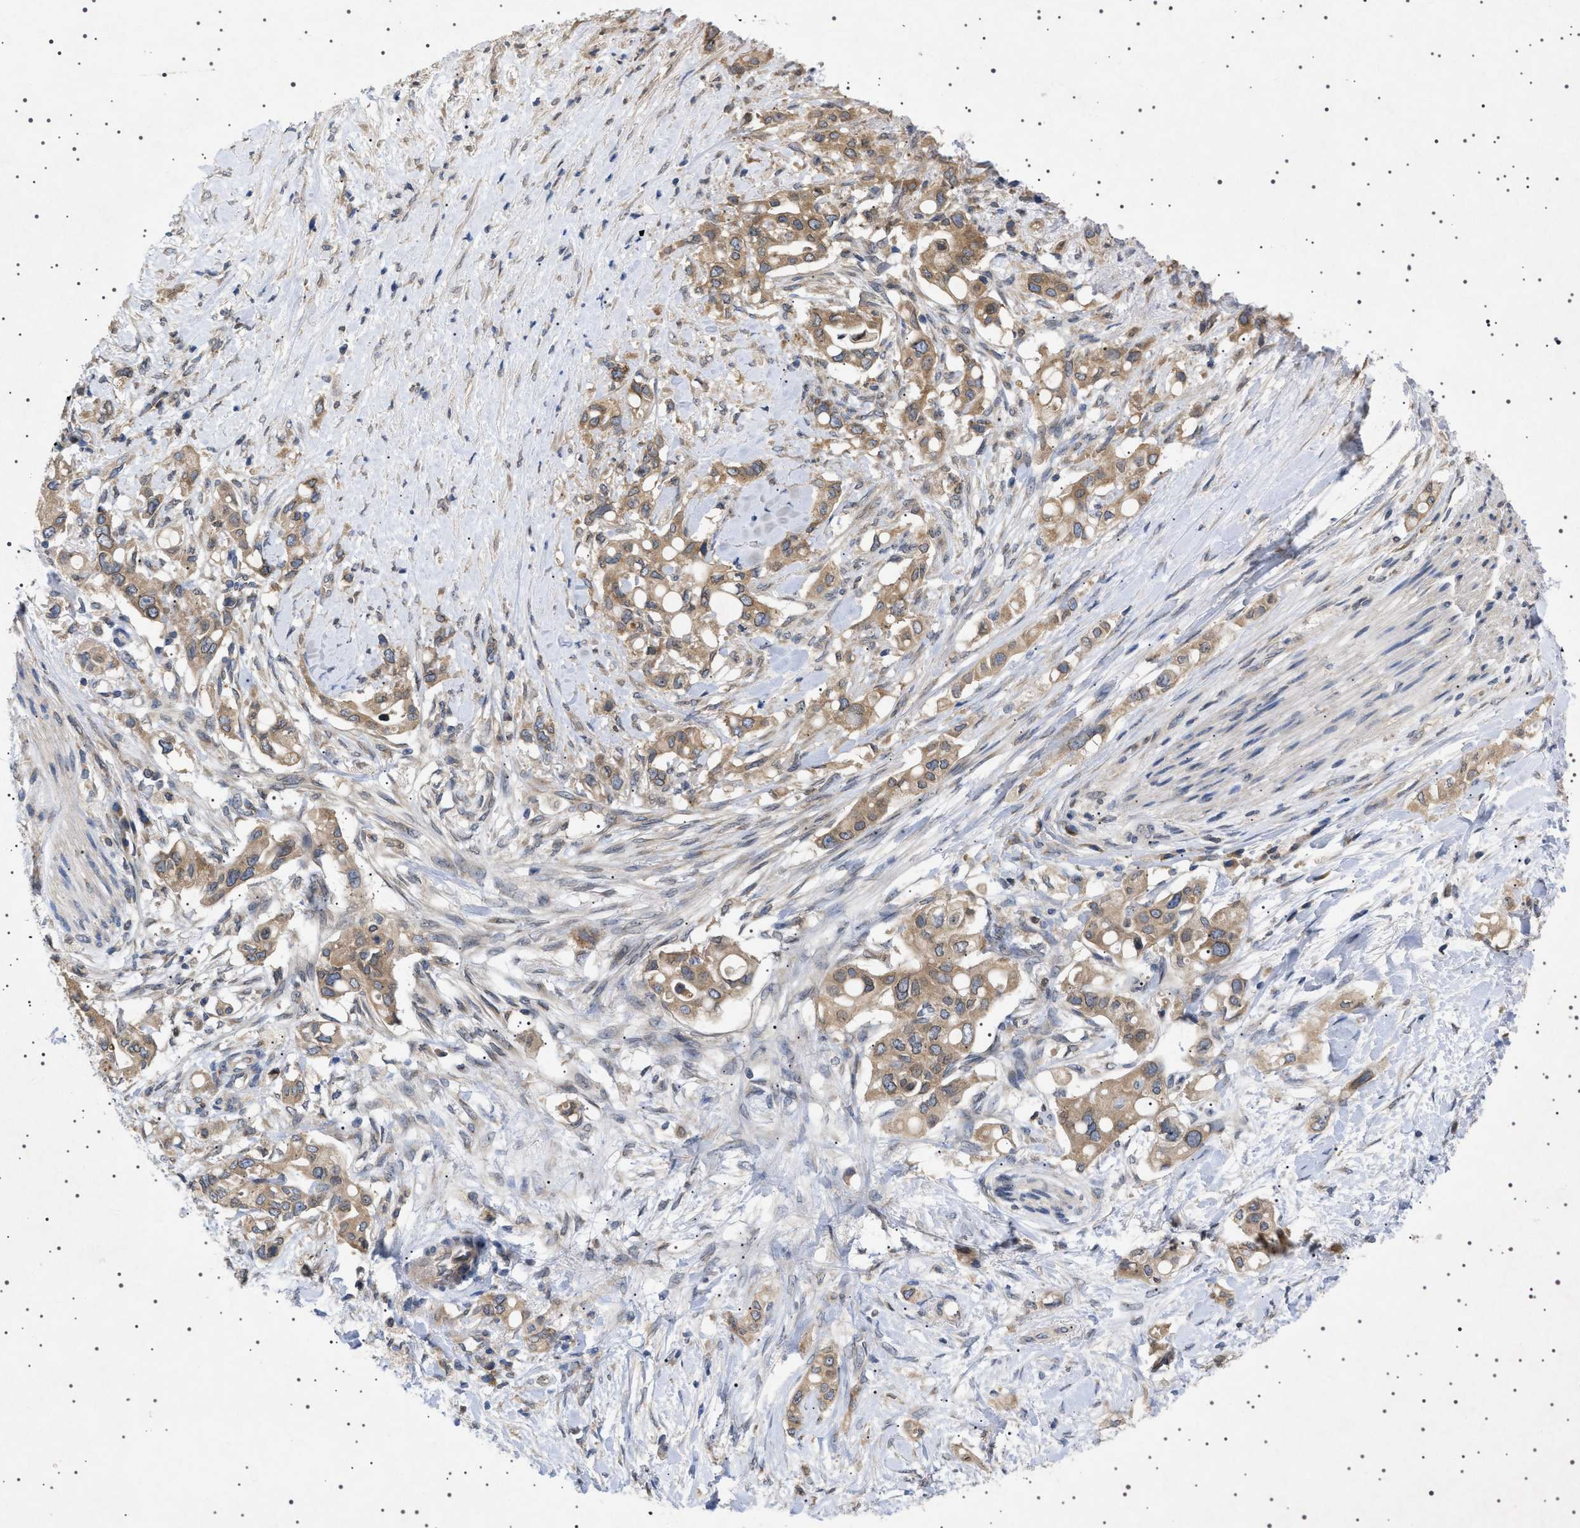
{"staining": {"intensity": "moderate", "quantity": ">75%", "location": "cytoplasmic/membranous"}, "tissue": "pancreatic cancer", "cell_type": "Tumor cells", "image_type": "cancer", "snomed": [{"axis": "morphology", "description": "Adenocarcinoma, NOS"}, {"axis": "topography", "description": "Pancreas"}], "caption": "Protein expression by IHC displays moderate cytoplasmic/membranous expression in about >75% of tumor cells in pancreatic cancer (adenocarcinoma).", "gene": "NUP93", "patient": {"sex": "female", "age": 56}}